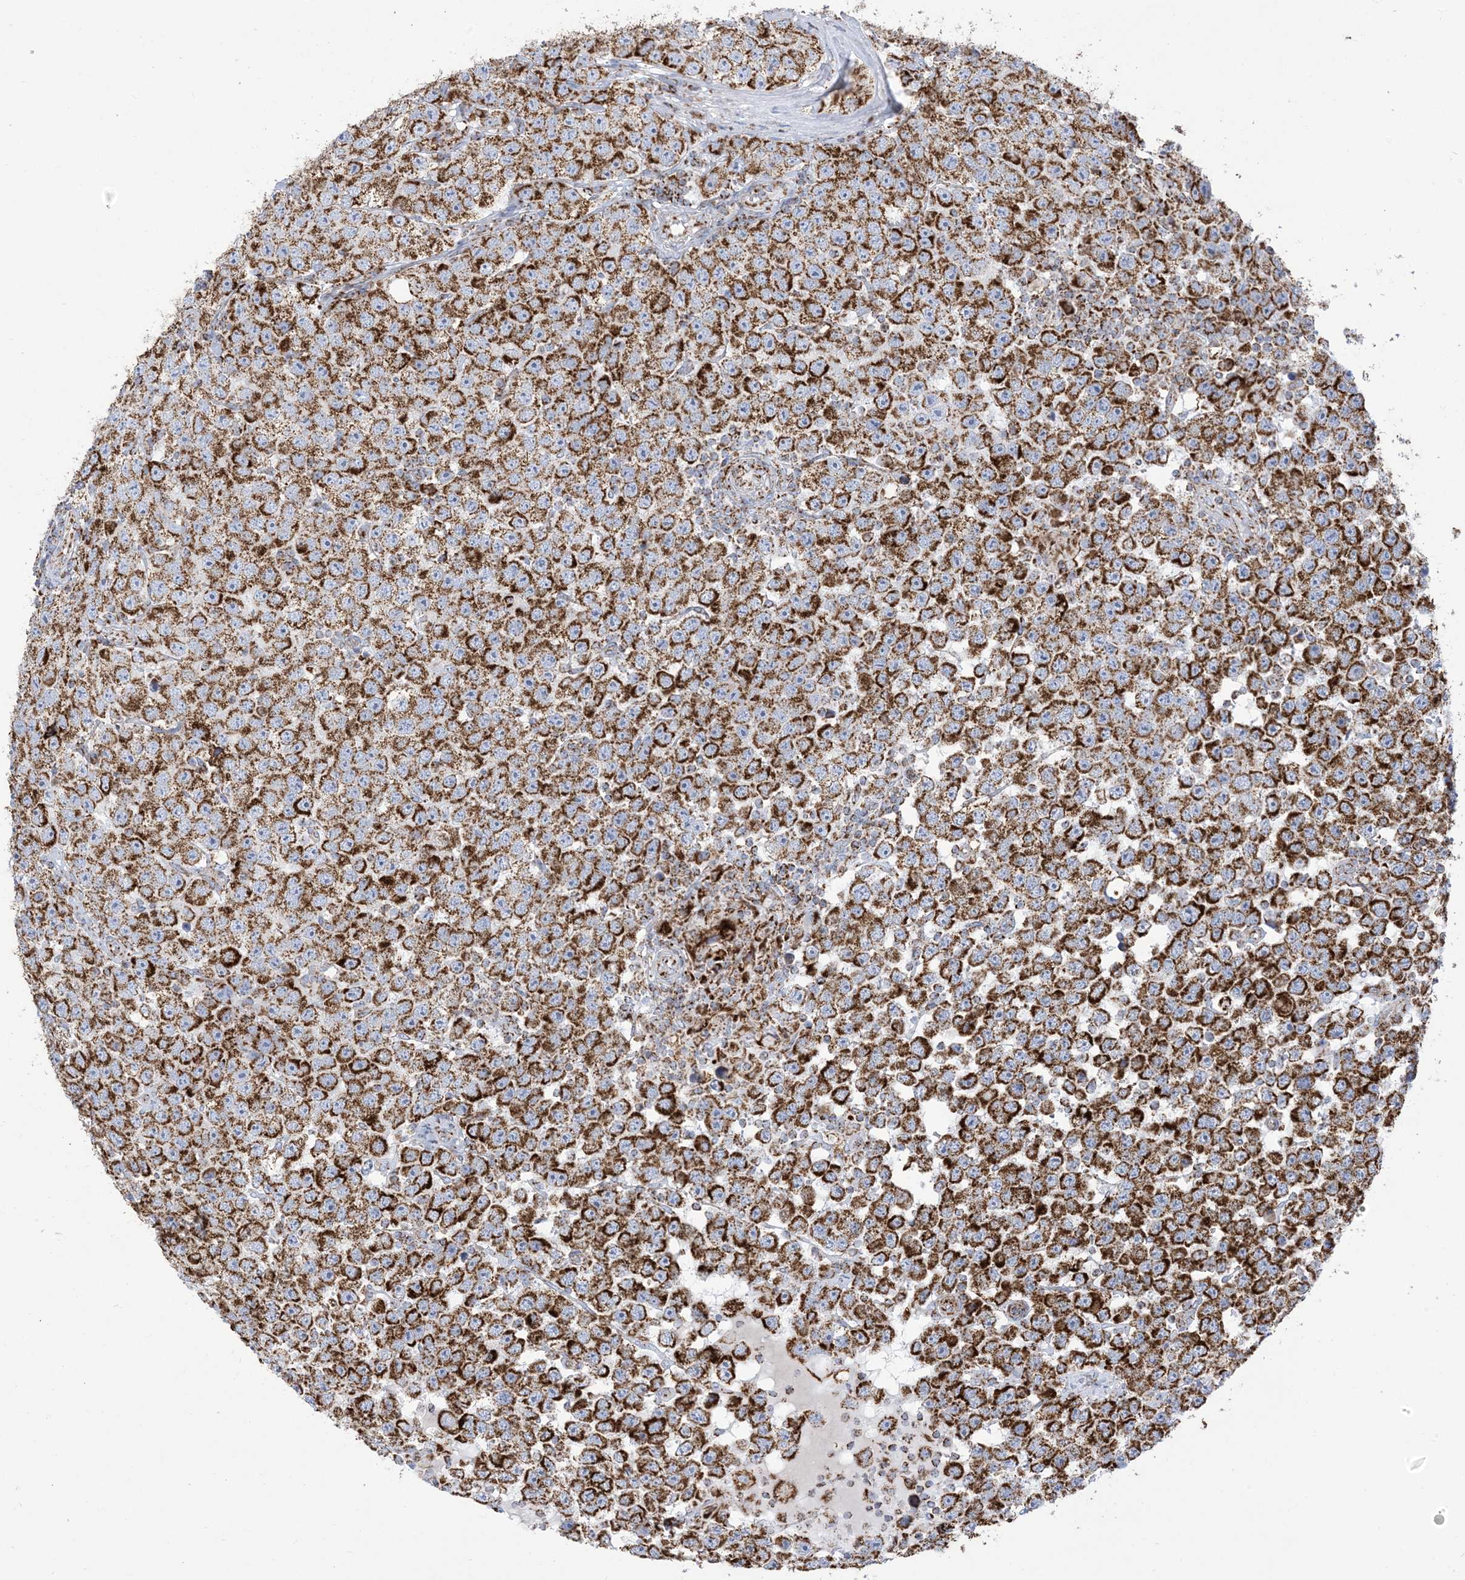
{"staining": {"intensity": "strong", "quantity": ">75%", "location": "cytoplasmic/membranous"}, "tissue": "testis cancer", "cell_type": "Tumor cells", "image_type": "cancer", "snomed": [{"axis": "morphology", "description": "Seminoma, NOS"}, {"axis": "topography", "description": "Testis"}], "caption": "The image displays a brown stain indicating the presence of a protein in the cytoplasmic/membranous of tumor cells in testis cancer.", "gene": "SAMM50", "patient": {"sex": "male", "age": 28}}